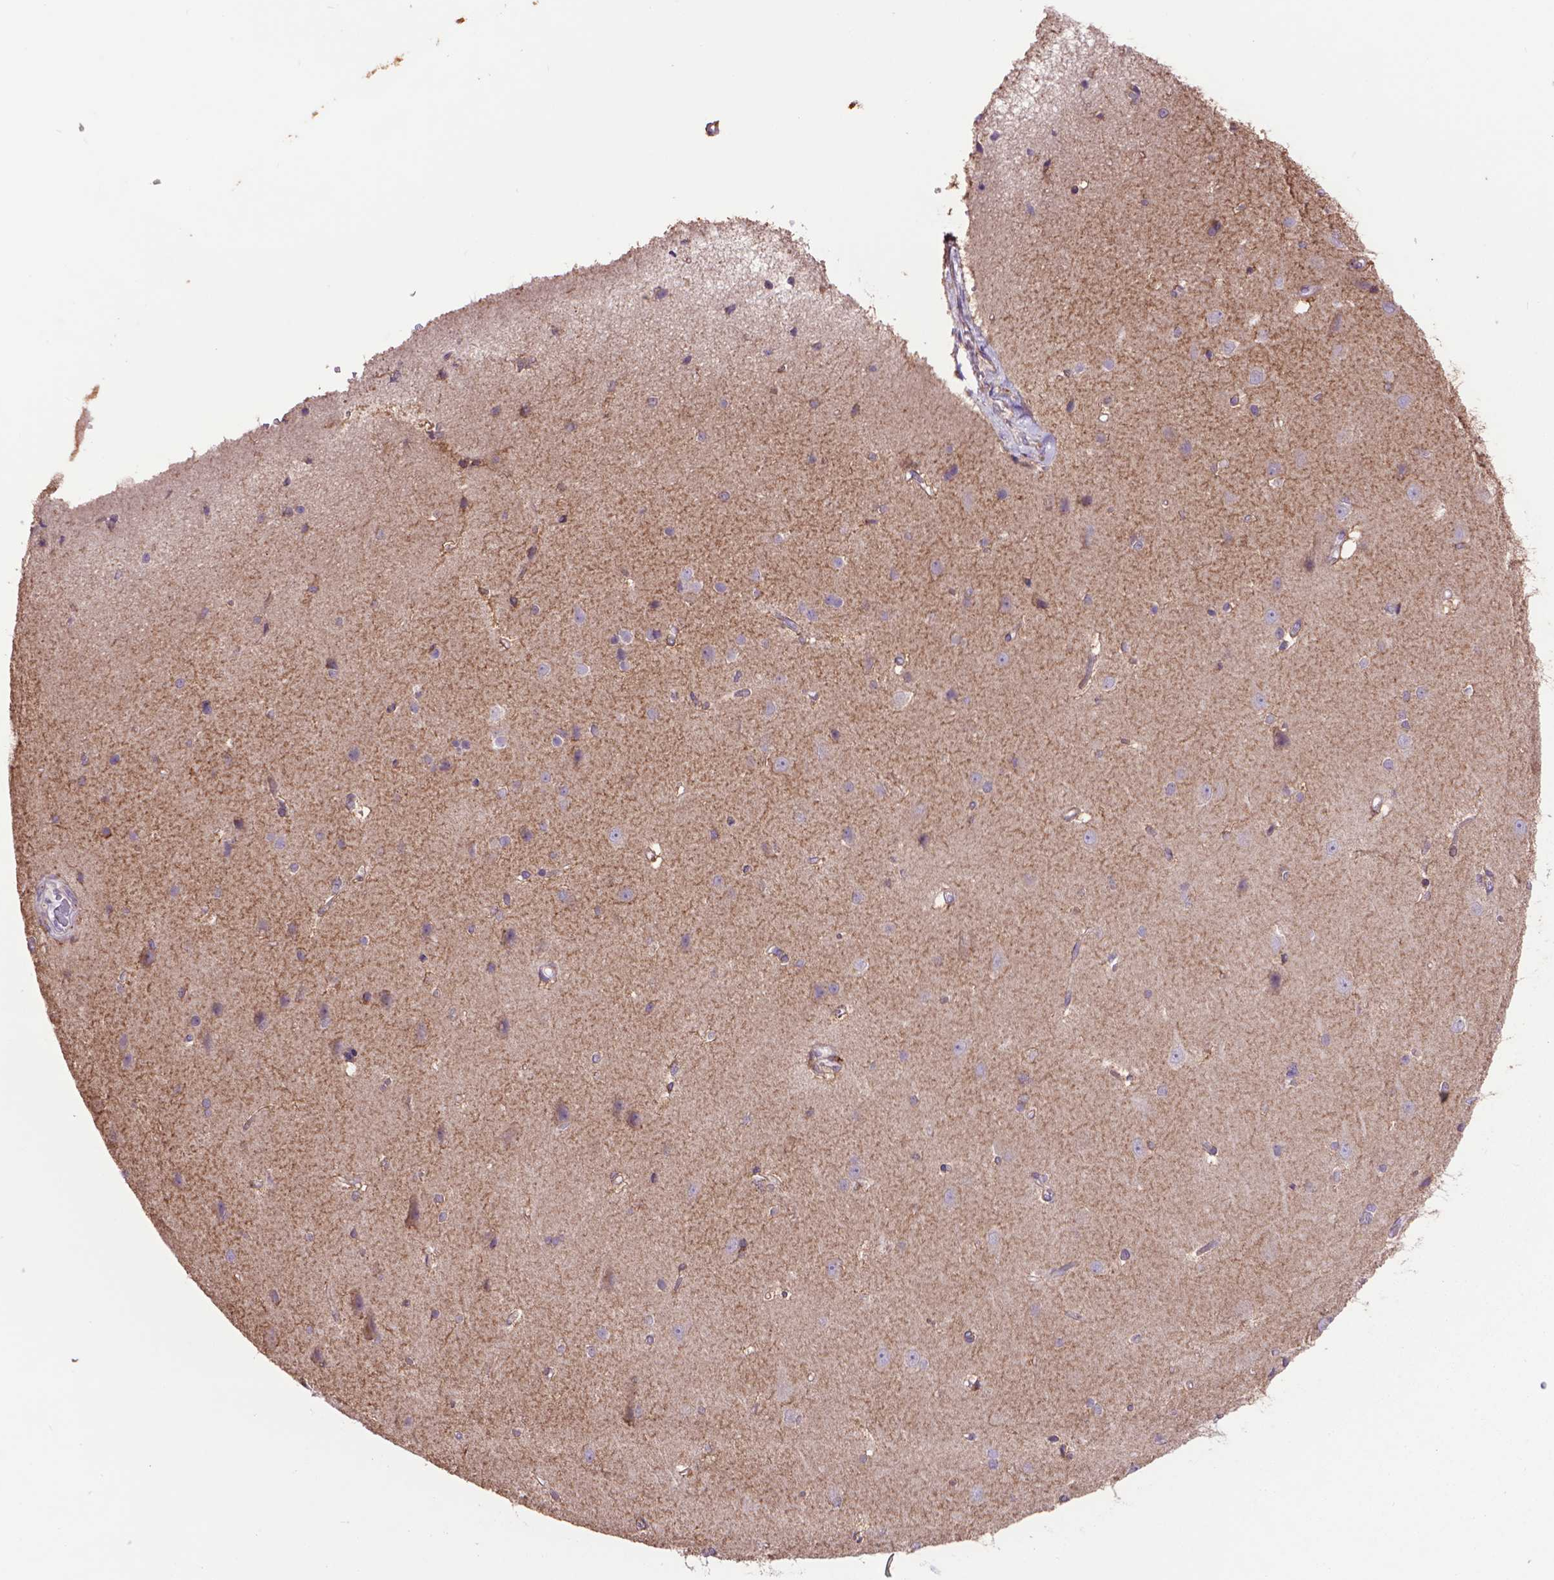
{"staining": {"intensity": "moderate", "quantity": "<25%", "location": "cytoplasmic/membranous"}, "tissue": "cerebral cortex", "cell_type": "Endothelial cells", "image_type": "normal", "snomed": [{"axis": "morphology", "description": "Normal tissue, NOS"}, {"axis": "topography", "description": "Cerebral cortex"}], "caption": "This image displays normal cerebral cortex stained with IHC to label a protein in brown. The cytoplasmic/membranous of endothelial cells show moderate positivity for the protein. Nuclei are counter-stained blue.", "gene": "GLB1", "patient": {"sex": "male", "age": 37}}